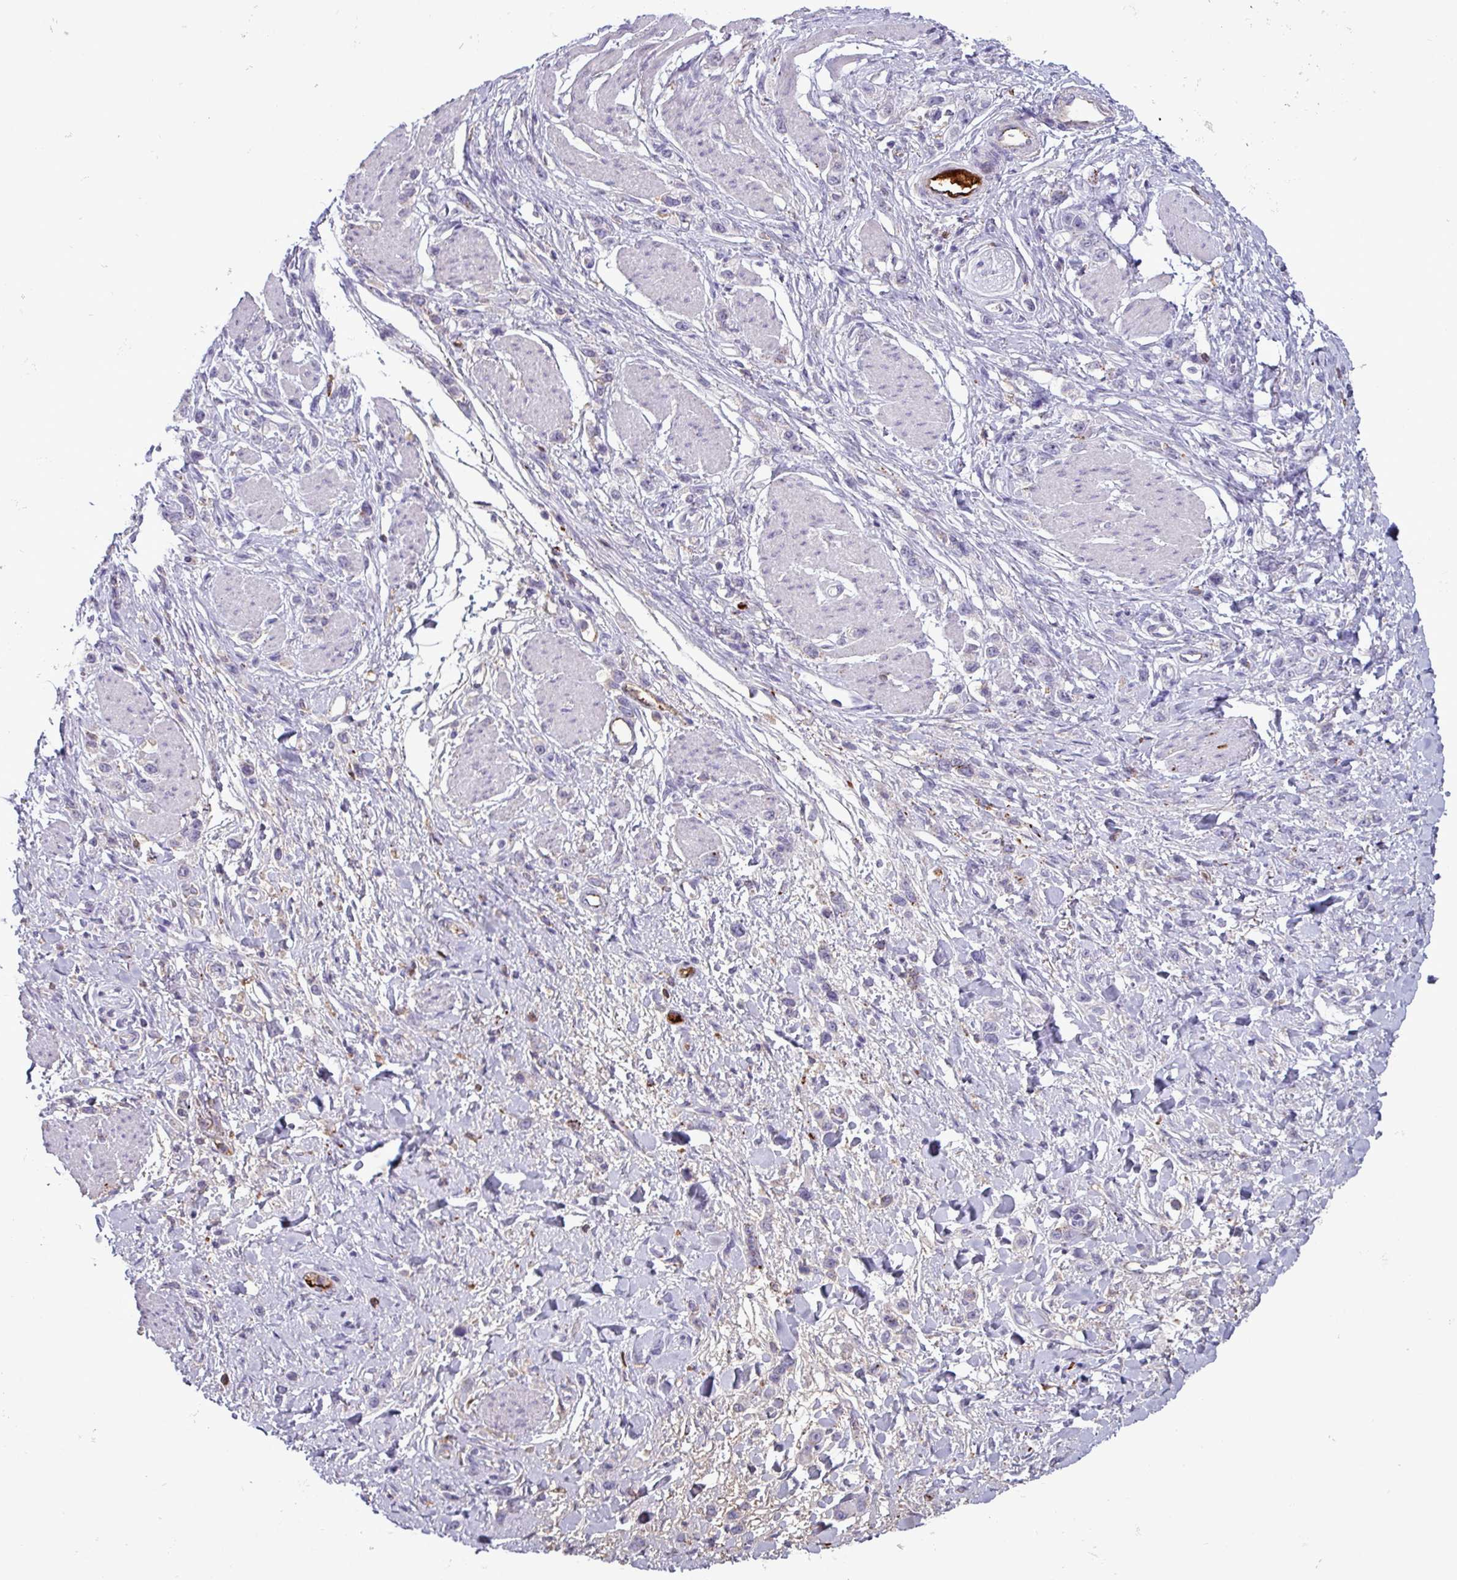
{"staining": {"intensity": "negative", "quantity": "none", "location": "none"}, "tissue": "stomach cancer", "cell_type": "Tumor cells", "image_type": "cancer", "snomed": [{"axis": "morphology", "description": "Adenocarcinoma, NOS"}, {"axis": "topography", "description": "Stomach"}], "caption": "There is no significant expression in tumor cells of stomach cancer.", "gene": "PLIN2", "patient": {"sex": "female", "age": 65}}